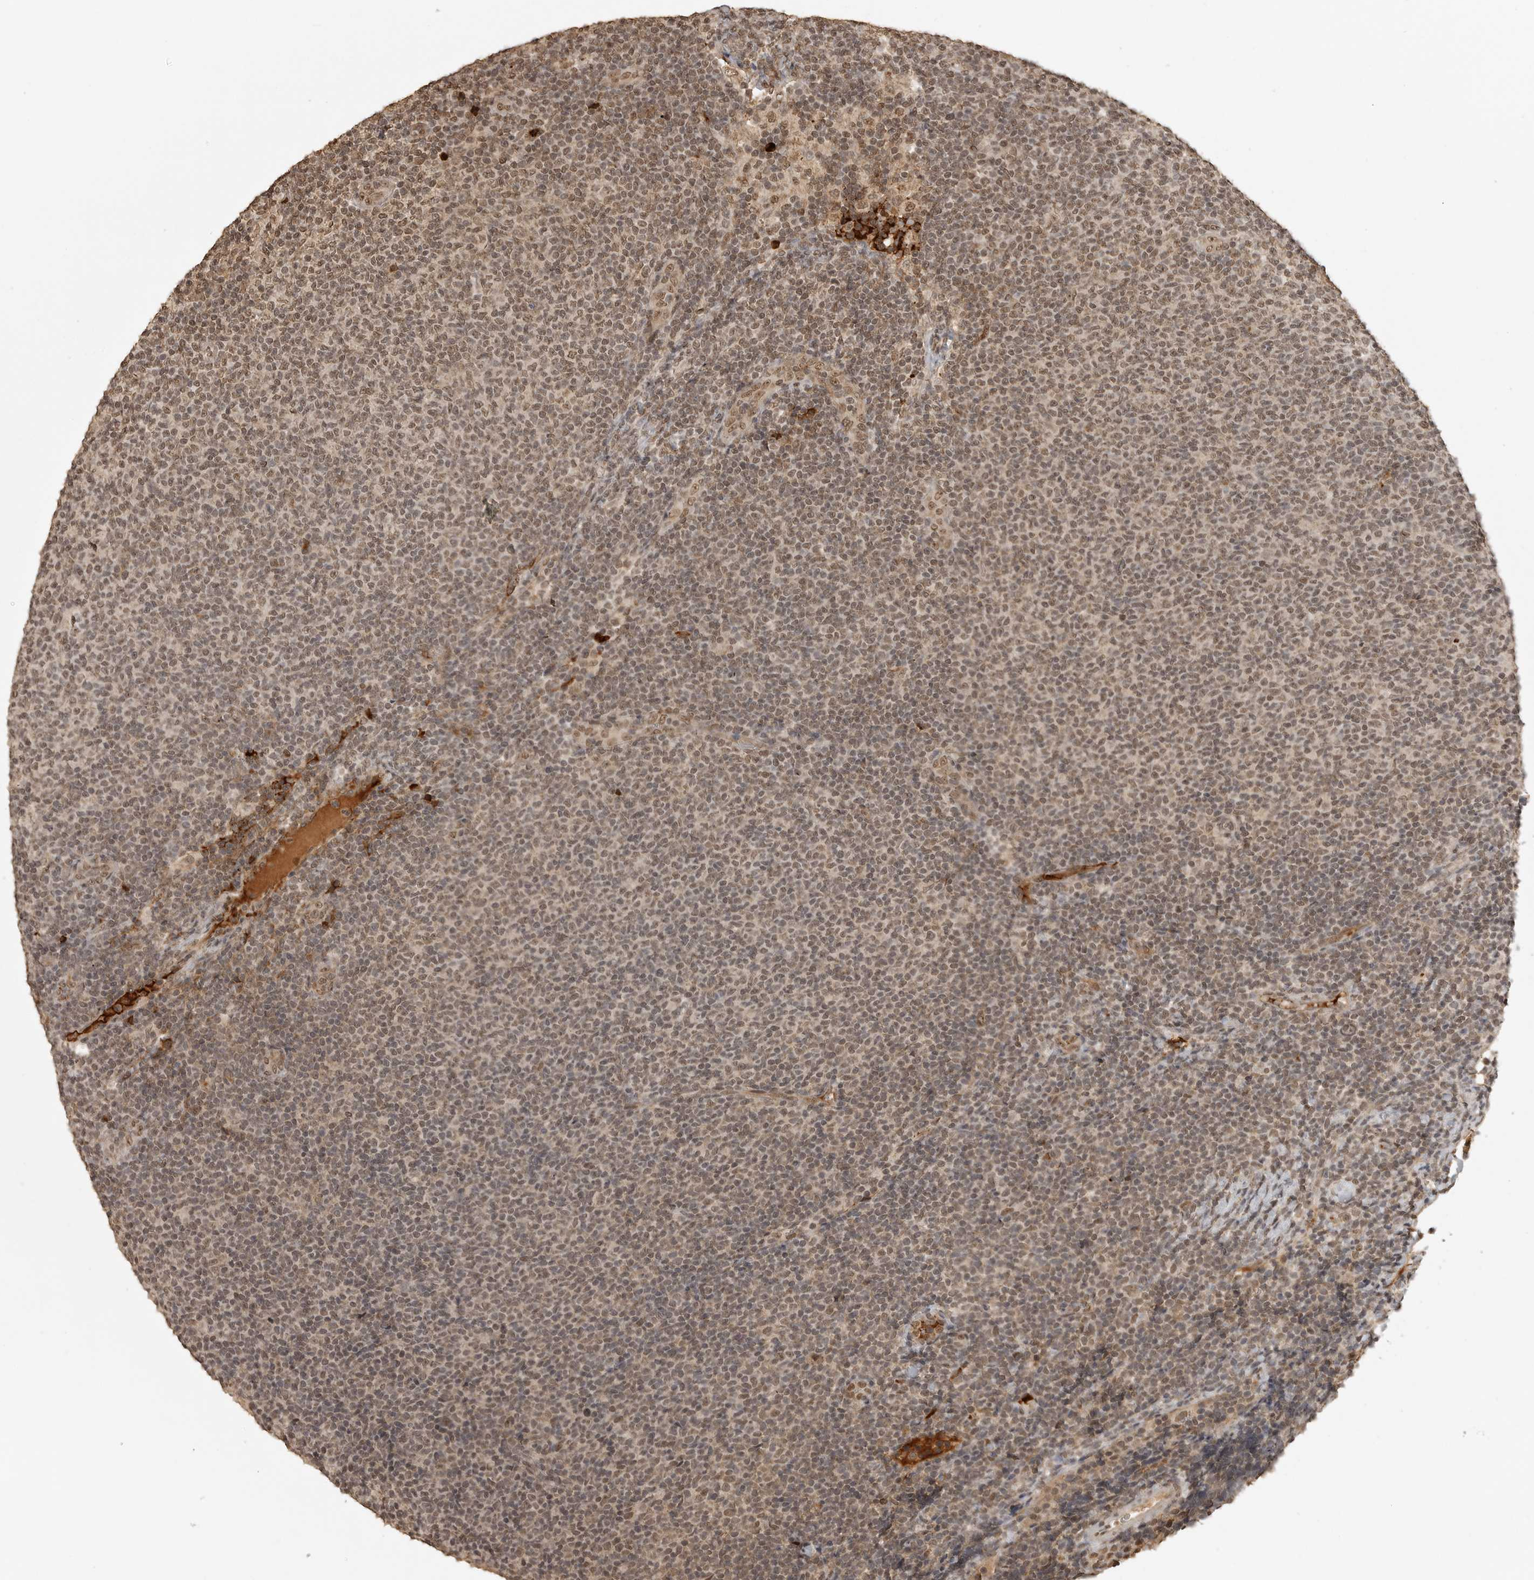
{"staining": {"intensity": "moderate", "quantity": ">75%", "location": "nuclear"}, "tissue": "lymphoma", "cell_type": "Tumor cells", "image_type": "cancer", "snomed": [{"axis": "morphology", "description": "Malignant lymphoma, non-Hodgkin's type, Low grade"}, {"axis": "topography", "description": "Lymph node"}], "caption": "Human low-grade malignant lymphoma, non-Hodgkin's type stained with a protein marker exhibits moderate staining in tumor cells.", "gene": "CLOCK", "patient": {"sex": "male", "age": 66}}